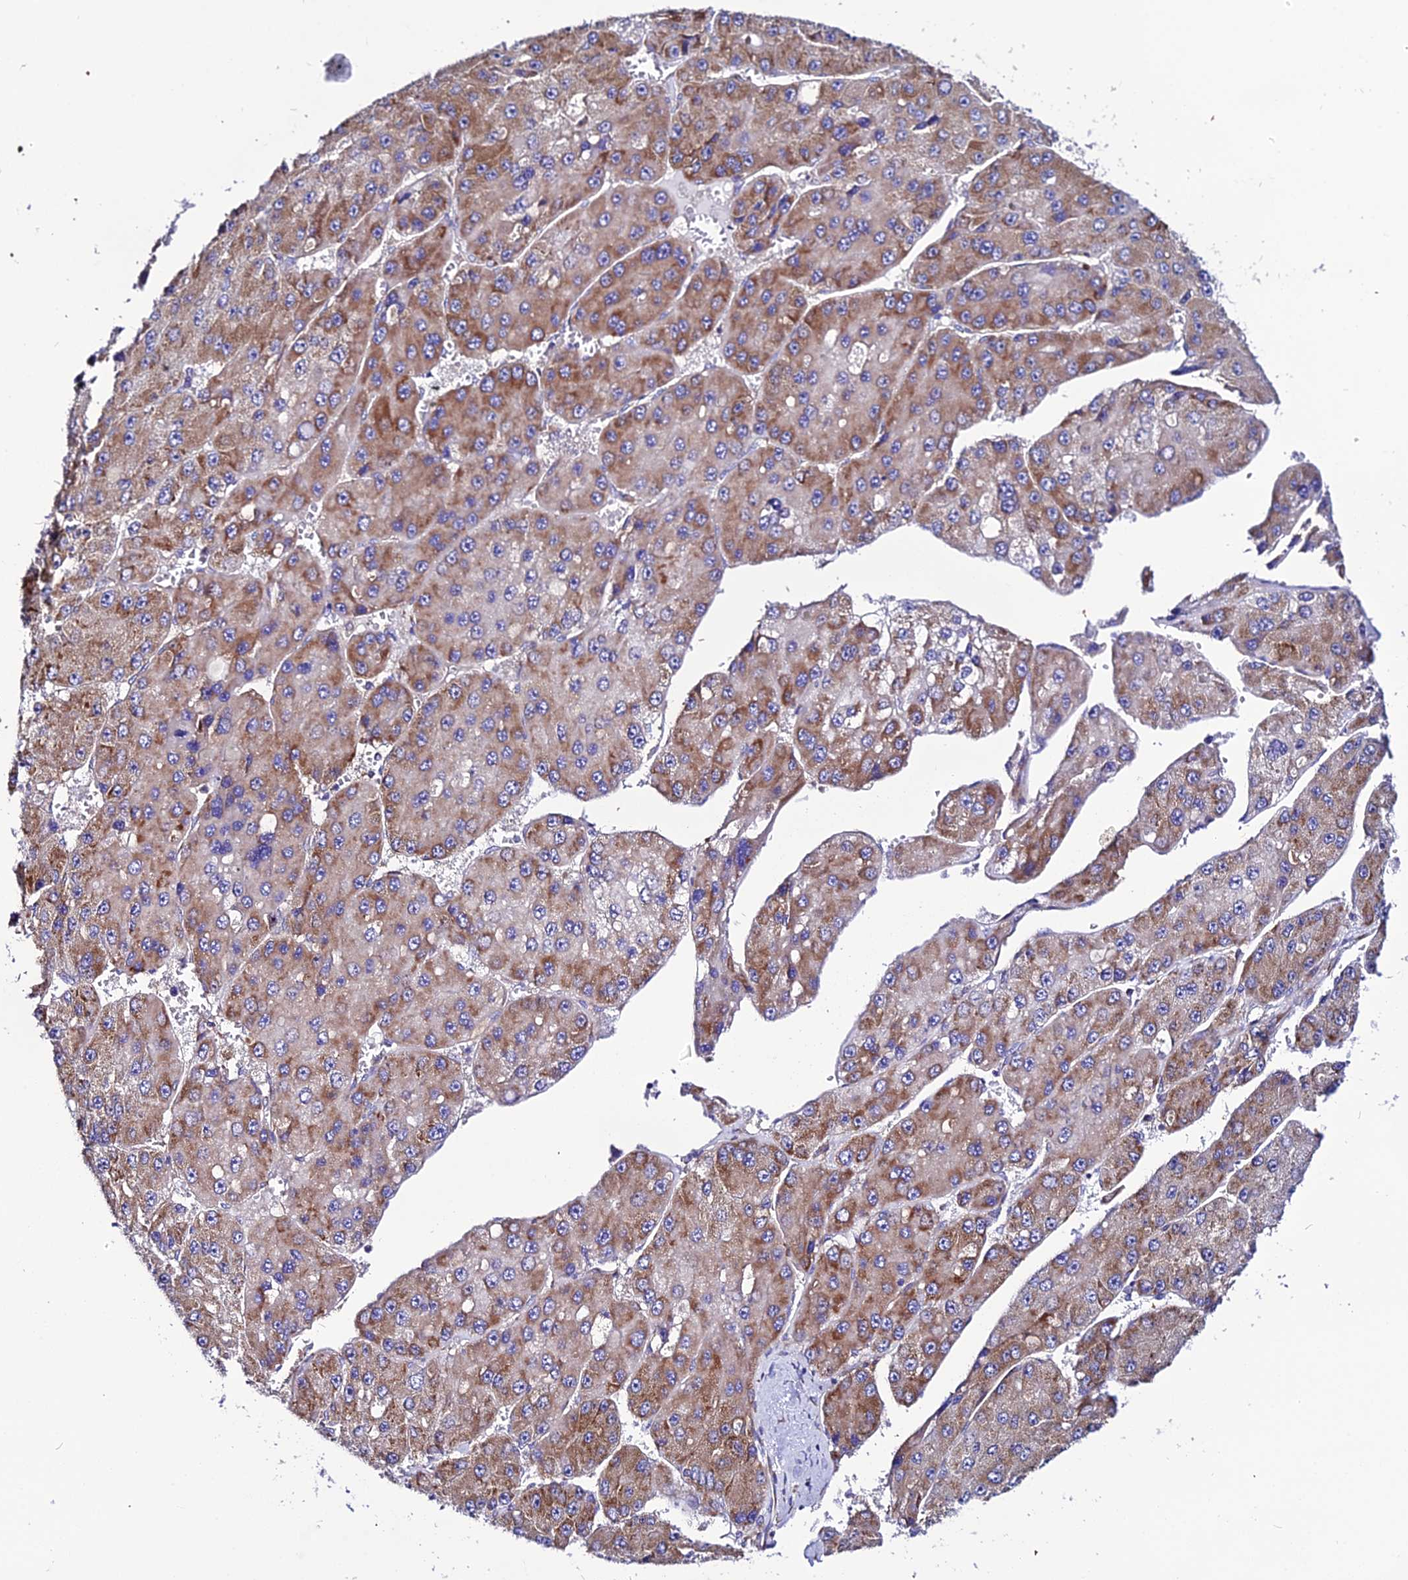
{"staining": {"intensity": "moderate", "quantity": ">75%", "location": "cytoplasmic/membranous"}, "tissue": "liver cancer", "cell_type": "Tumor cells", "image_type": "cancer", "snomed": [{"axis": "morphology", "description": "Carcinoma, Hepatocellular, NOS"}, {"axis": "topography", "description": "Liver"}], "caption": "Tumor cells show medium levels of moderate cytoplasmic/membranous expression in about >75% of cells in human liver hepatocellular carcinoma.", "gene": "EEF1G", "patient": {"sex": "female", "age": 73}}